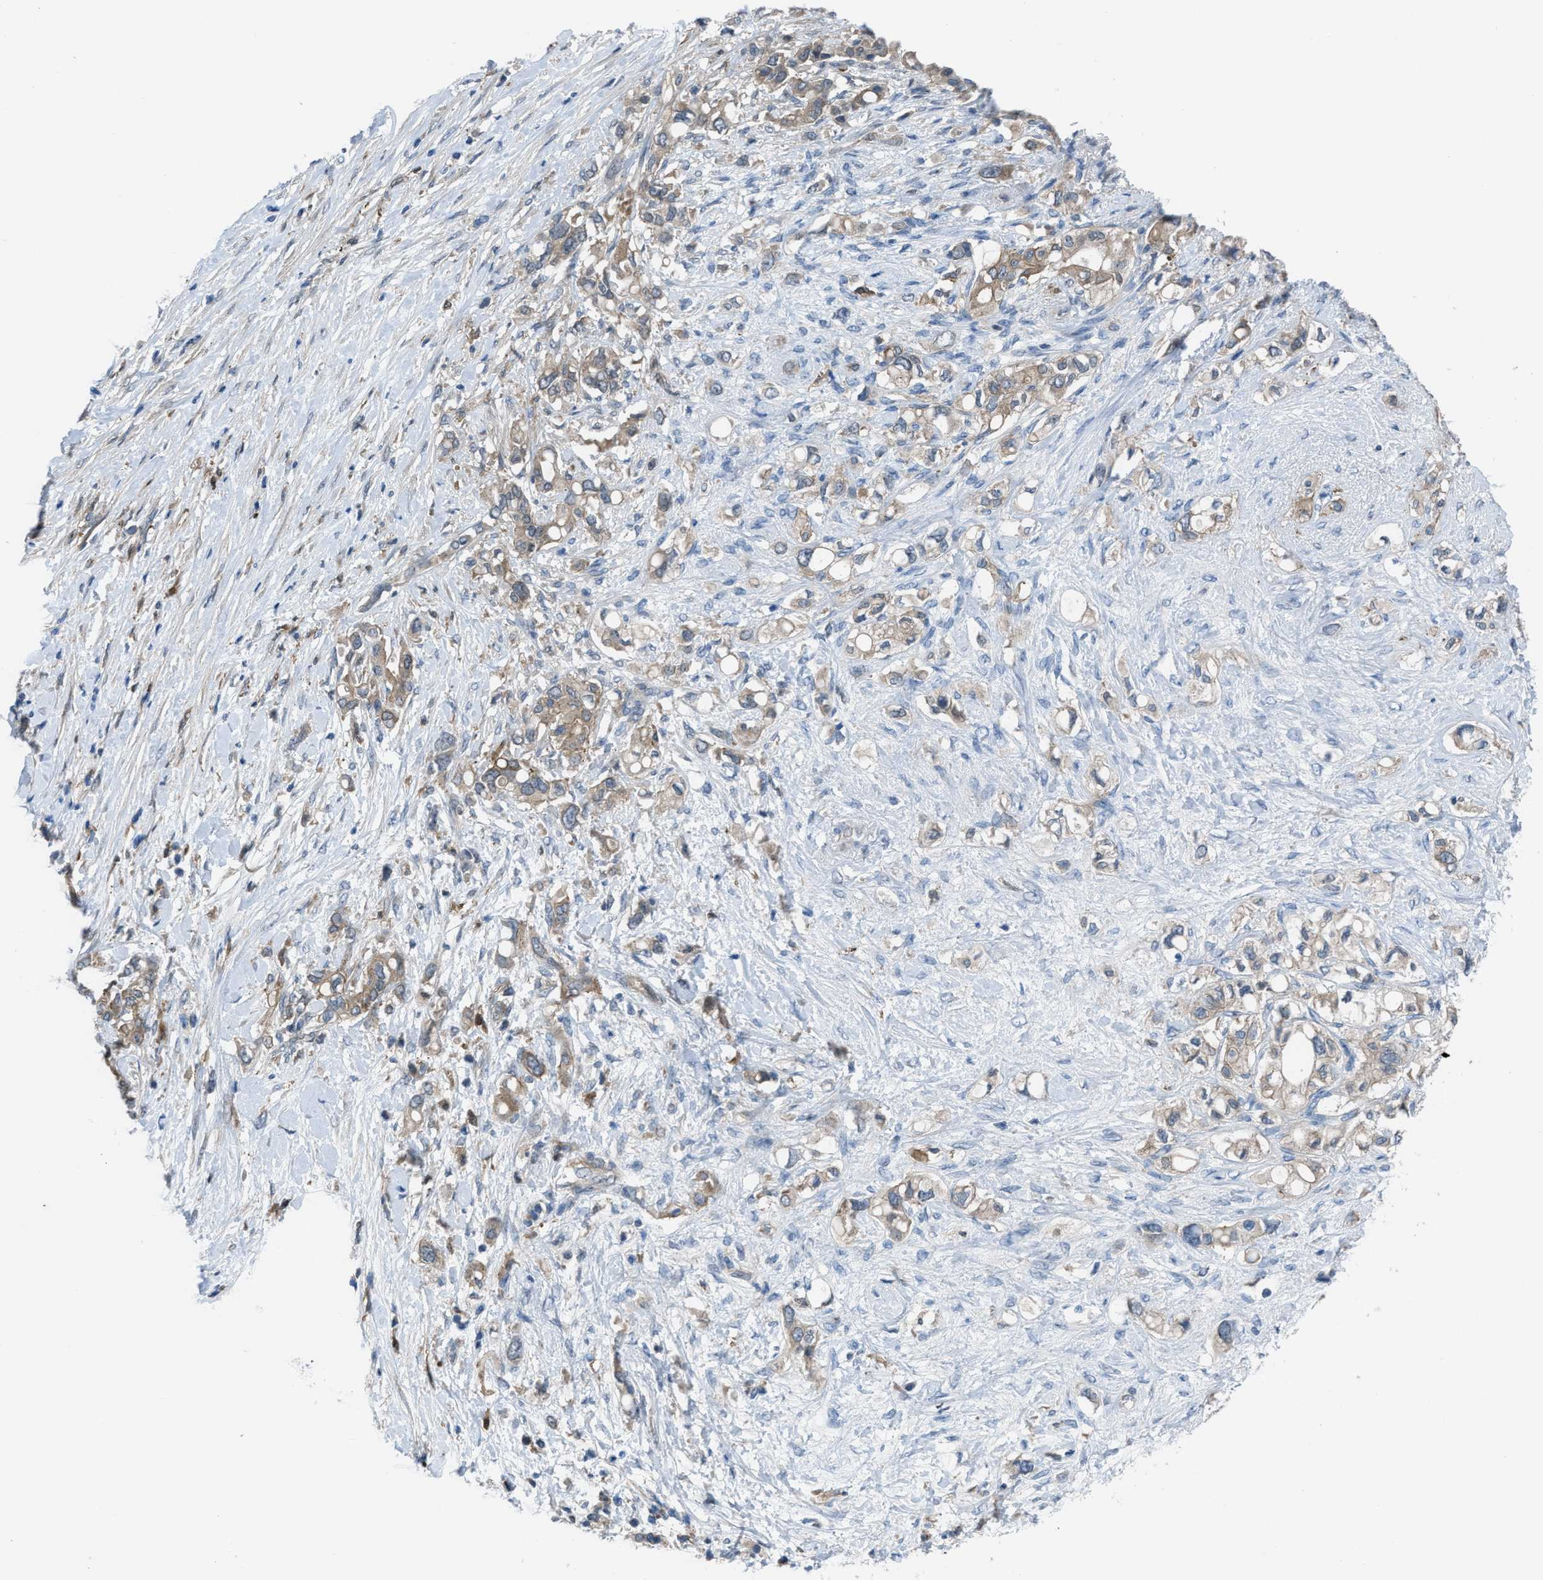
{"staining": {"intensity": "moderate", "quantity": ">75%", "location": "cytoplasmic/membranous"}, "tissue": "pancreatic cancer", "cell_type": "Tumor cells", "image_type": "cancer", "snomed": [{"axis": "morphology", "description": "Adenocarcinoma, NOS"}, {"axis": "topography", "description": "Pancreas"}], "caption": "Protein positivity by IHC shows moderate cytoplasmic/membranous staining in approximately >75% of tumor cells in pancreatic cancer (adenocarcinoma).", "gene": "BAZ2B", "patient": {"sex": "female", "age": 56}}